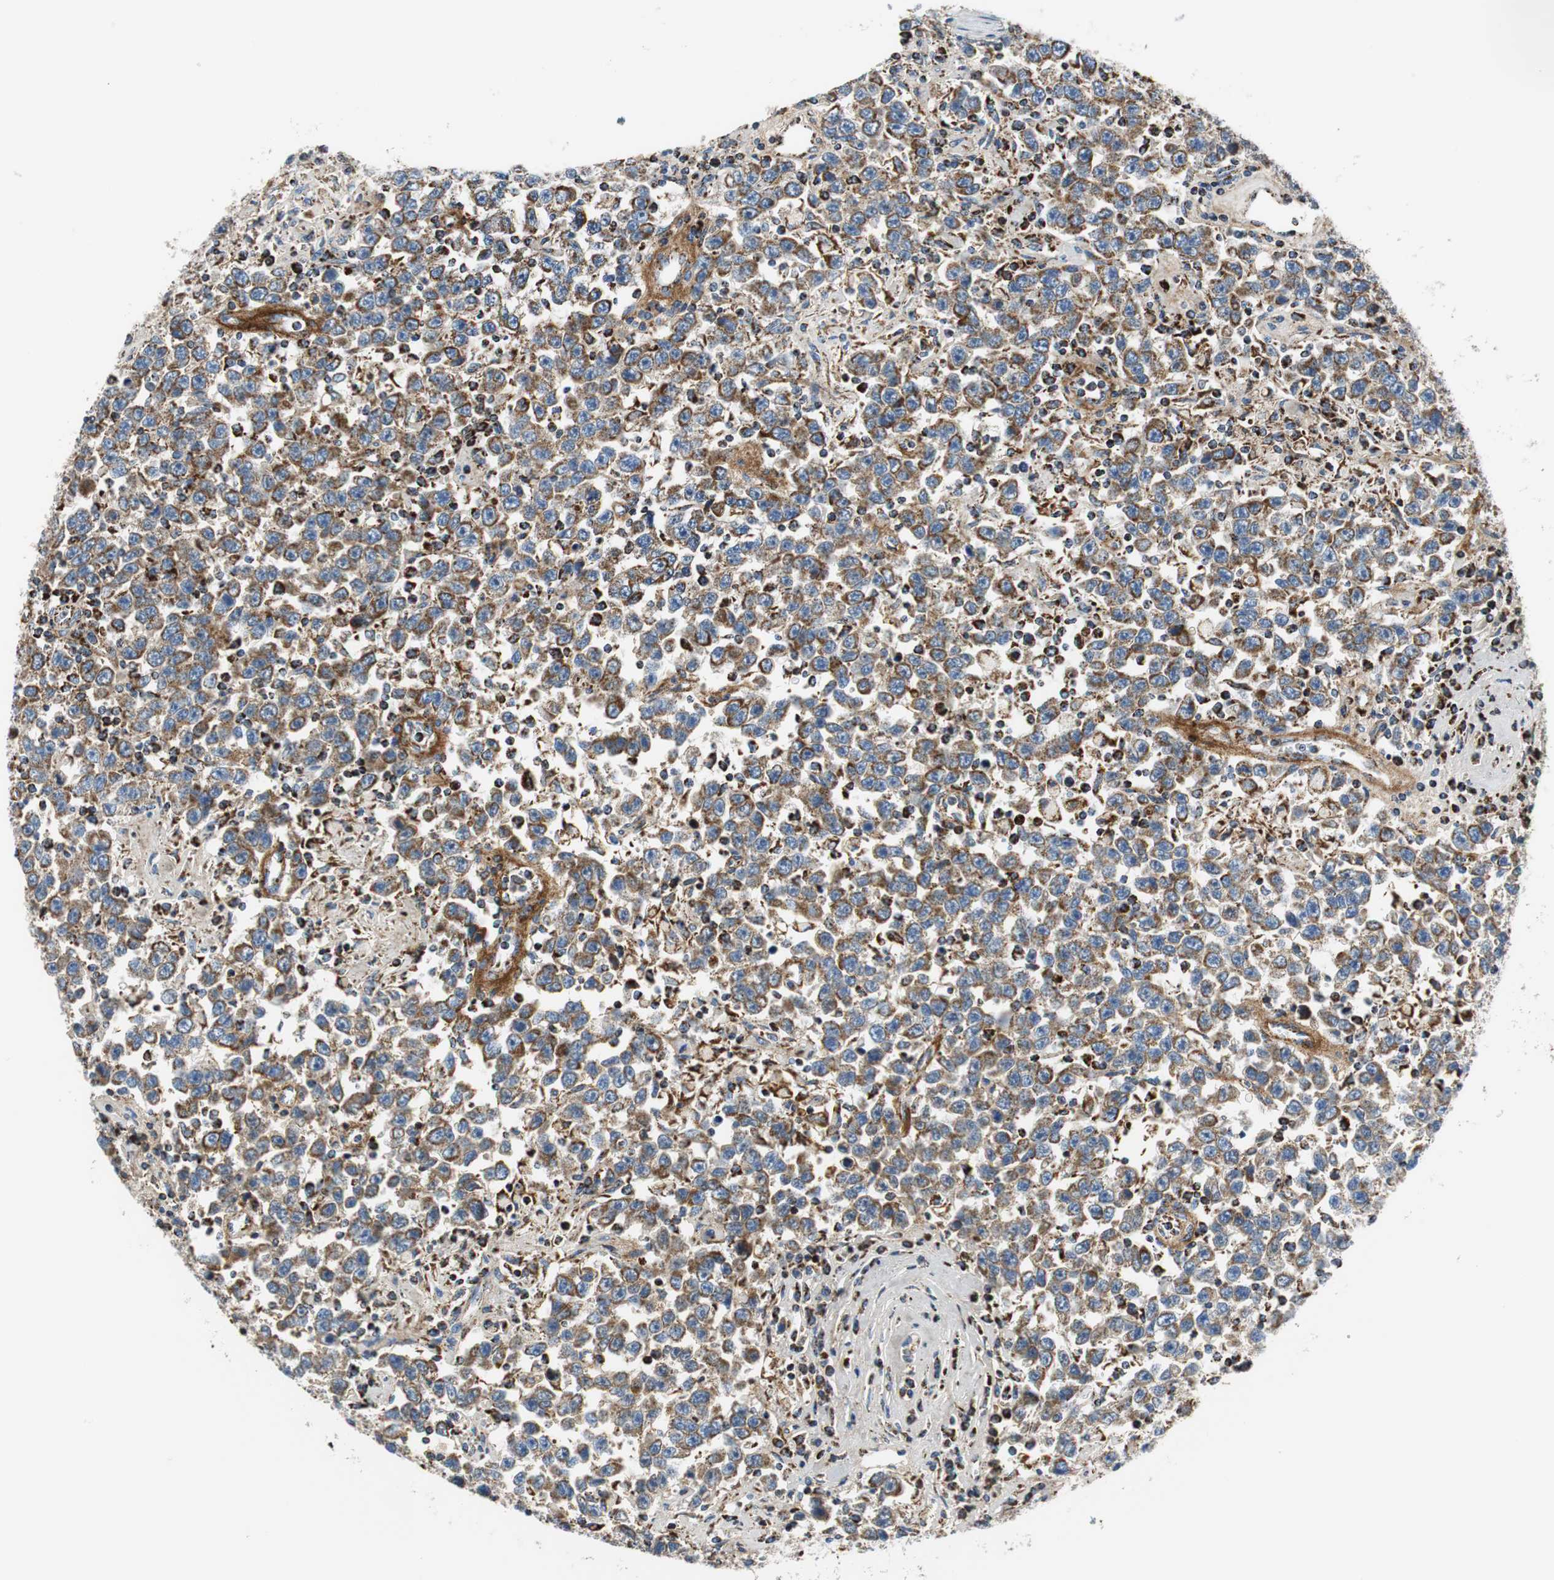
{"staining": {"intensity": "moderate", "quantity": ">75%", "location": "cytoplasmic/membranous"}, "tissue": "testis cancer", "cell_type": "Tumor cells", "image_type": "cancer", "snomed": [{"axis": "morphology", "description": "Seminoma, NOS"}, {"axis": "topography", "description": "Testis"}], "caption": "This is an image of IHC staining of testis seminoma, which shows moderate expression in the cytoplasmic/membranous of tumor cells.", "gene": "C1QTNF7", "patient": {"sex": "male", "age": 41}}